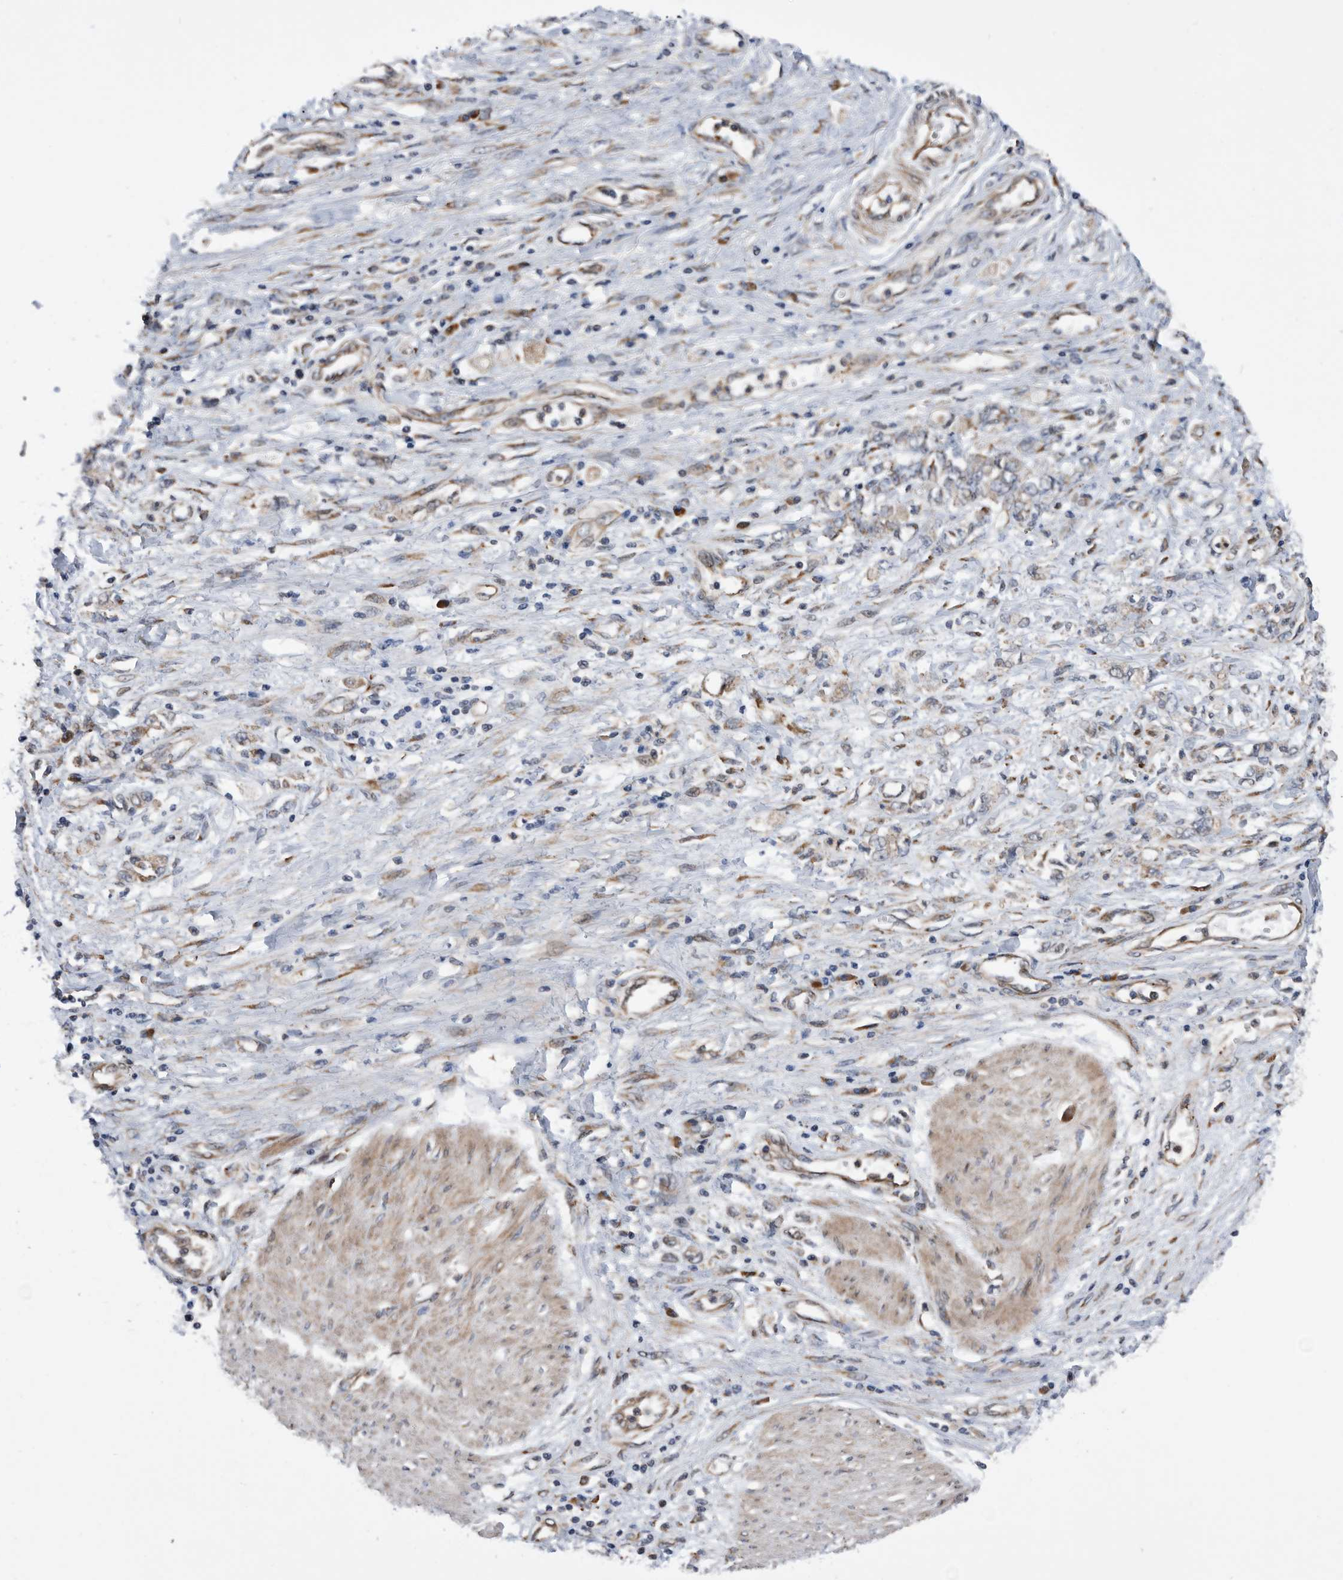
{"staining": {"intensity": "weak", "quantity": "<25%", "location": "cytoplasmic/membranous"}, "tissue": "stomach cancer", "cell_type": "Tumor cells", "image_type": "cancer", "snomed": [{"axis": "morphology", "description": "Adenocarcinoma, NOS"}, {"axis": "topography", "description": "Stomach"}], "caption": "Human stomach cancer (adenocarcinoma) stained for a protein using immunohistochemistry reveals no positivity in tumor cells.", "gene": "SERINC2", "patient": {"sex": "female", "age": 76}}